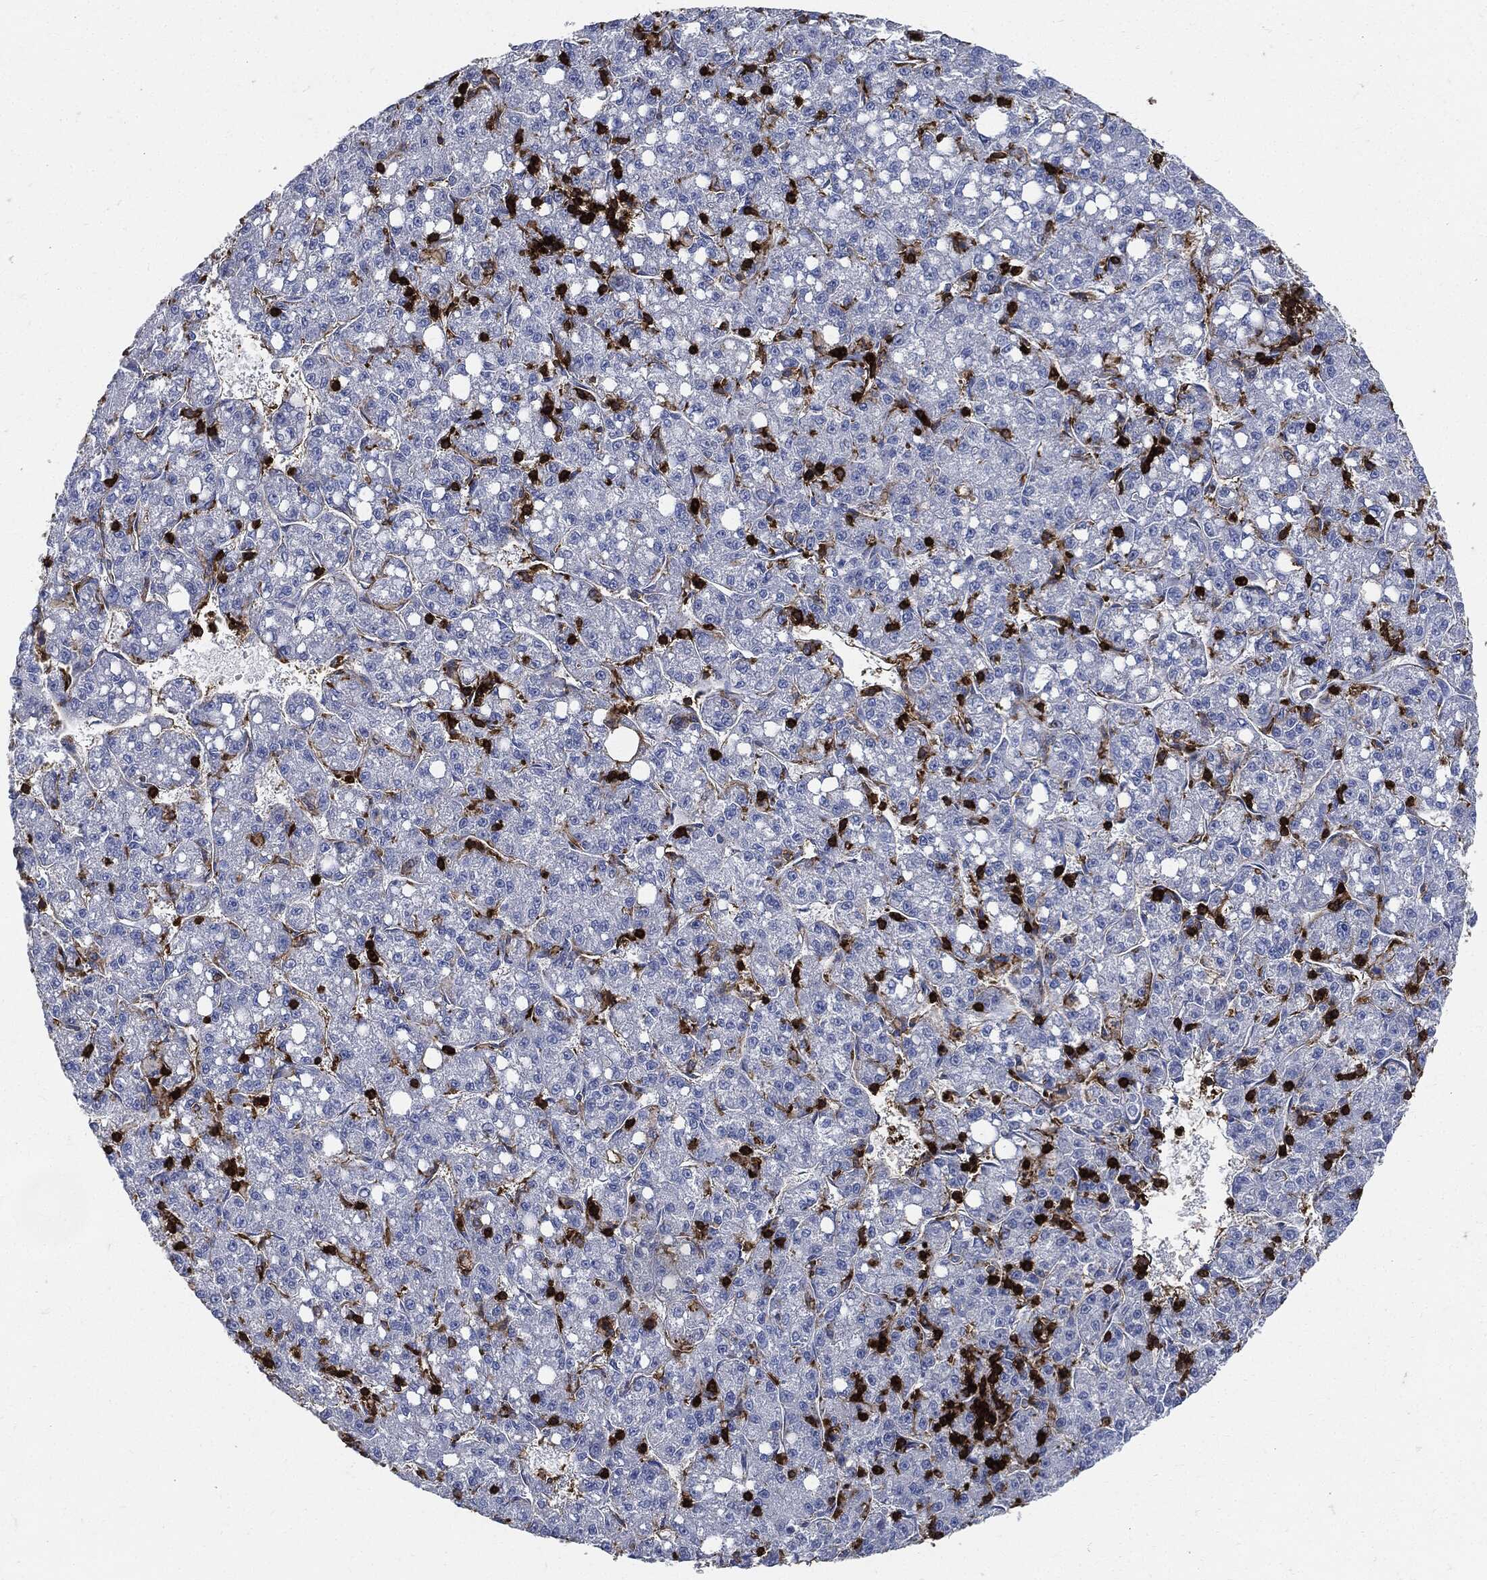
{"staining": {"intensity": "negative", "quantity": "none", "location": "none"}, "tissue": "liver cancer", "cell_type": "Tumor cells", "image_type": "cancer", "snomed": [{"axis": "morphology", "description": "Carcinoma, Hepatocellular, NOS"}, {"axis": "topography", "description": "Liver"}], "caption": "An IHC histopathology image of liver cancer is shown. There is no staining in tumor cells of liver cancer. (IHC, brightfield microscopy, high magnification).", "gene": "PTPRC", "patient": {"sex": "female", "age": 65}}